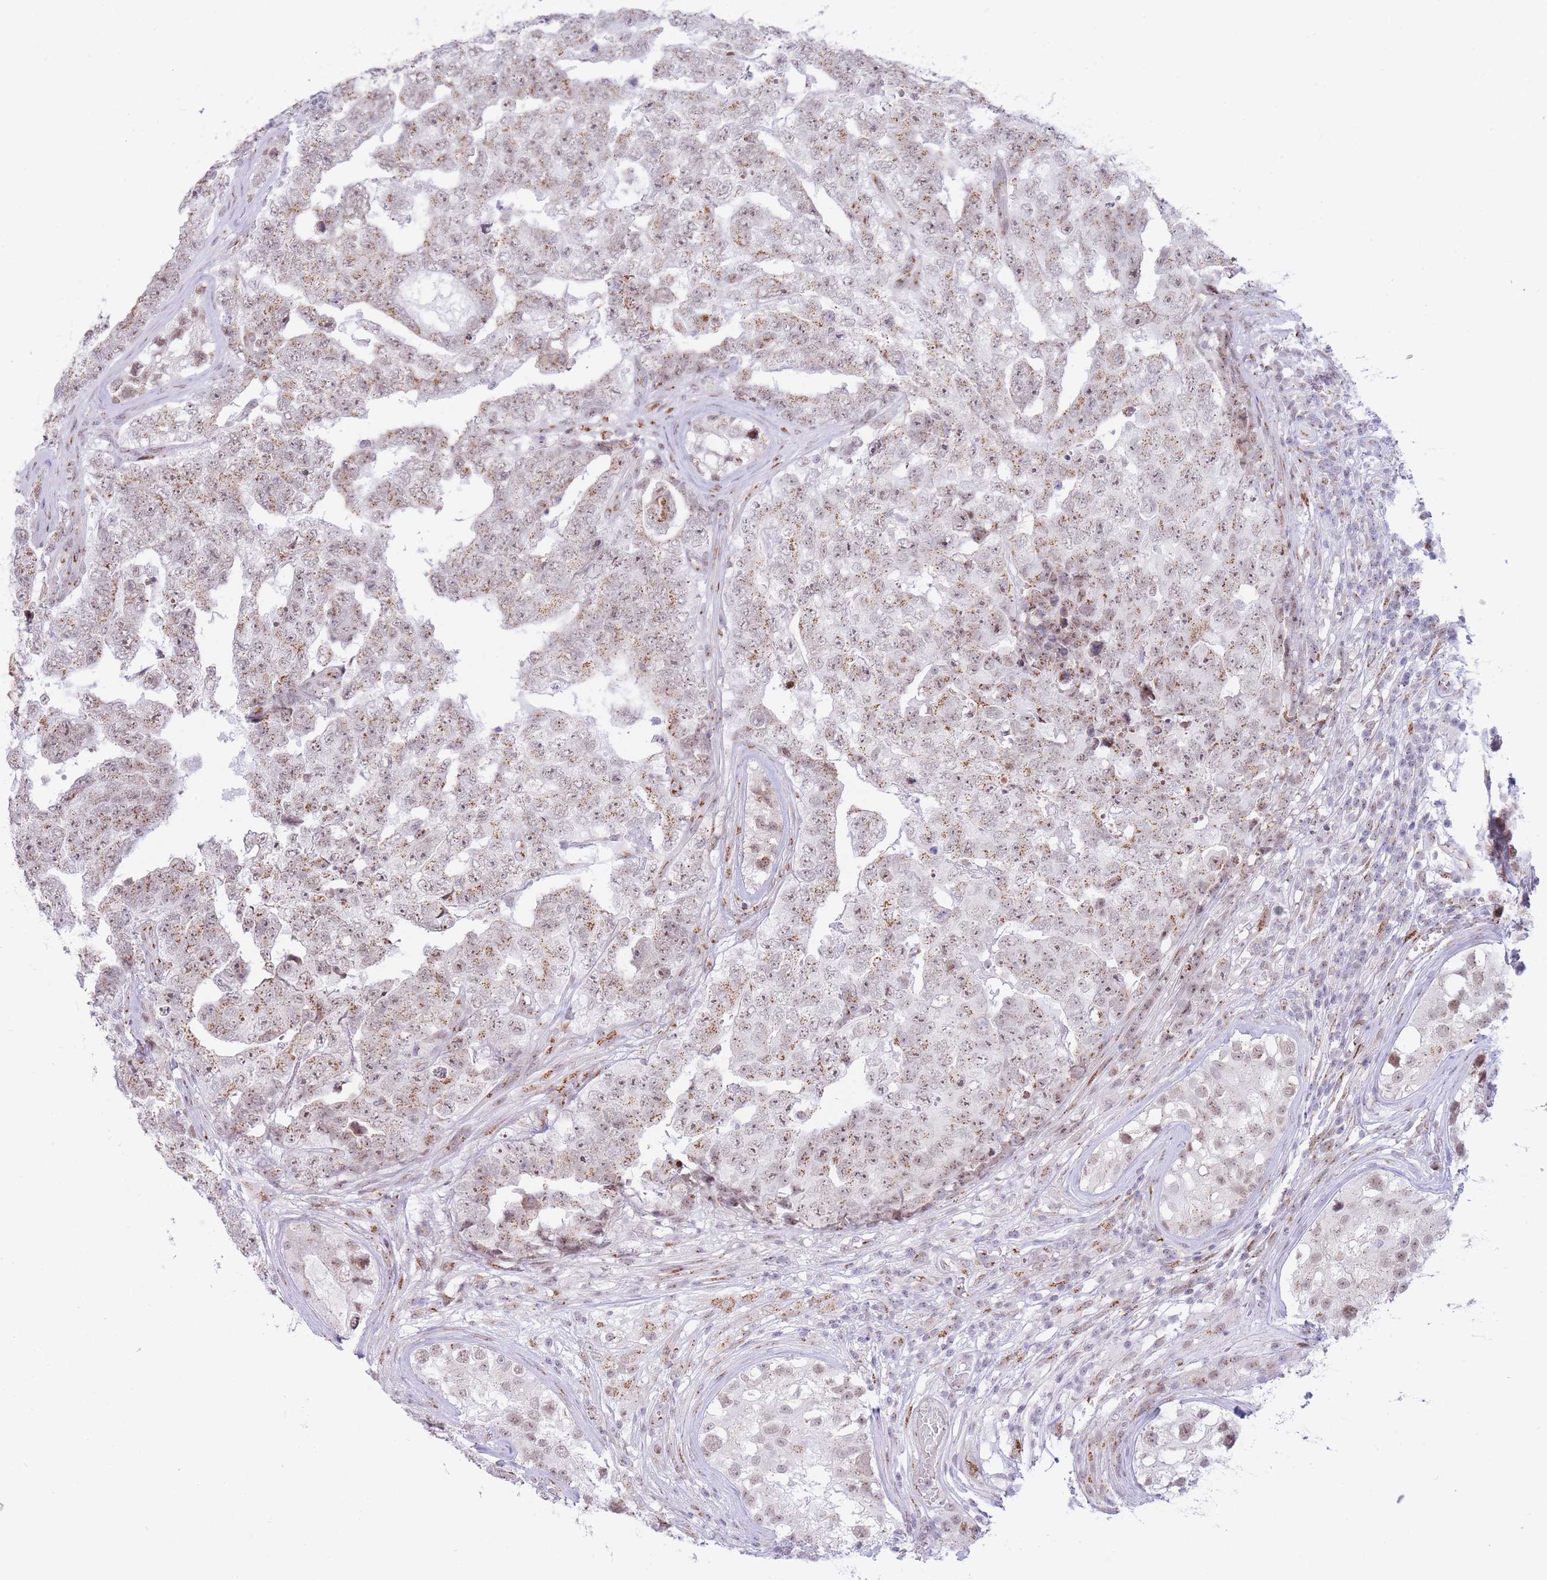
{"staining": {"intensity": "moderate", "quantity": ">75%", "location": "cytoplasmic/membranous,nuclear"}, "tissue": "testis cancer", "cell_type": "Tumor cells", "image_type": "cancer", "snomed": [{"axis": "morphology", "description": "Carcinoma, Embryonal, NOS"}, {"axis": "topography", "description": "Testis"}], "caption": "Immunohistochemical staining of testis cancer shows medium levels of moderate cytoplasmic/membranous and nuclear protein positivity in approximately >75% of tumor cells.", "gene": "INO80C", "patient": {"sex": "male", "age": 25}}